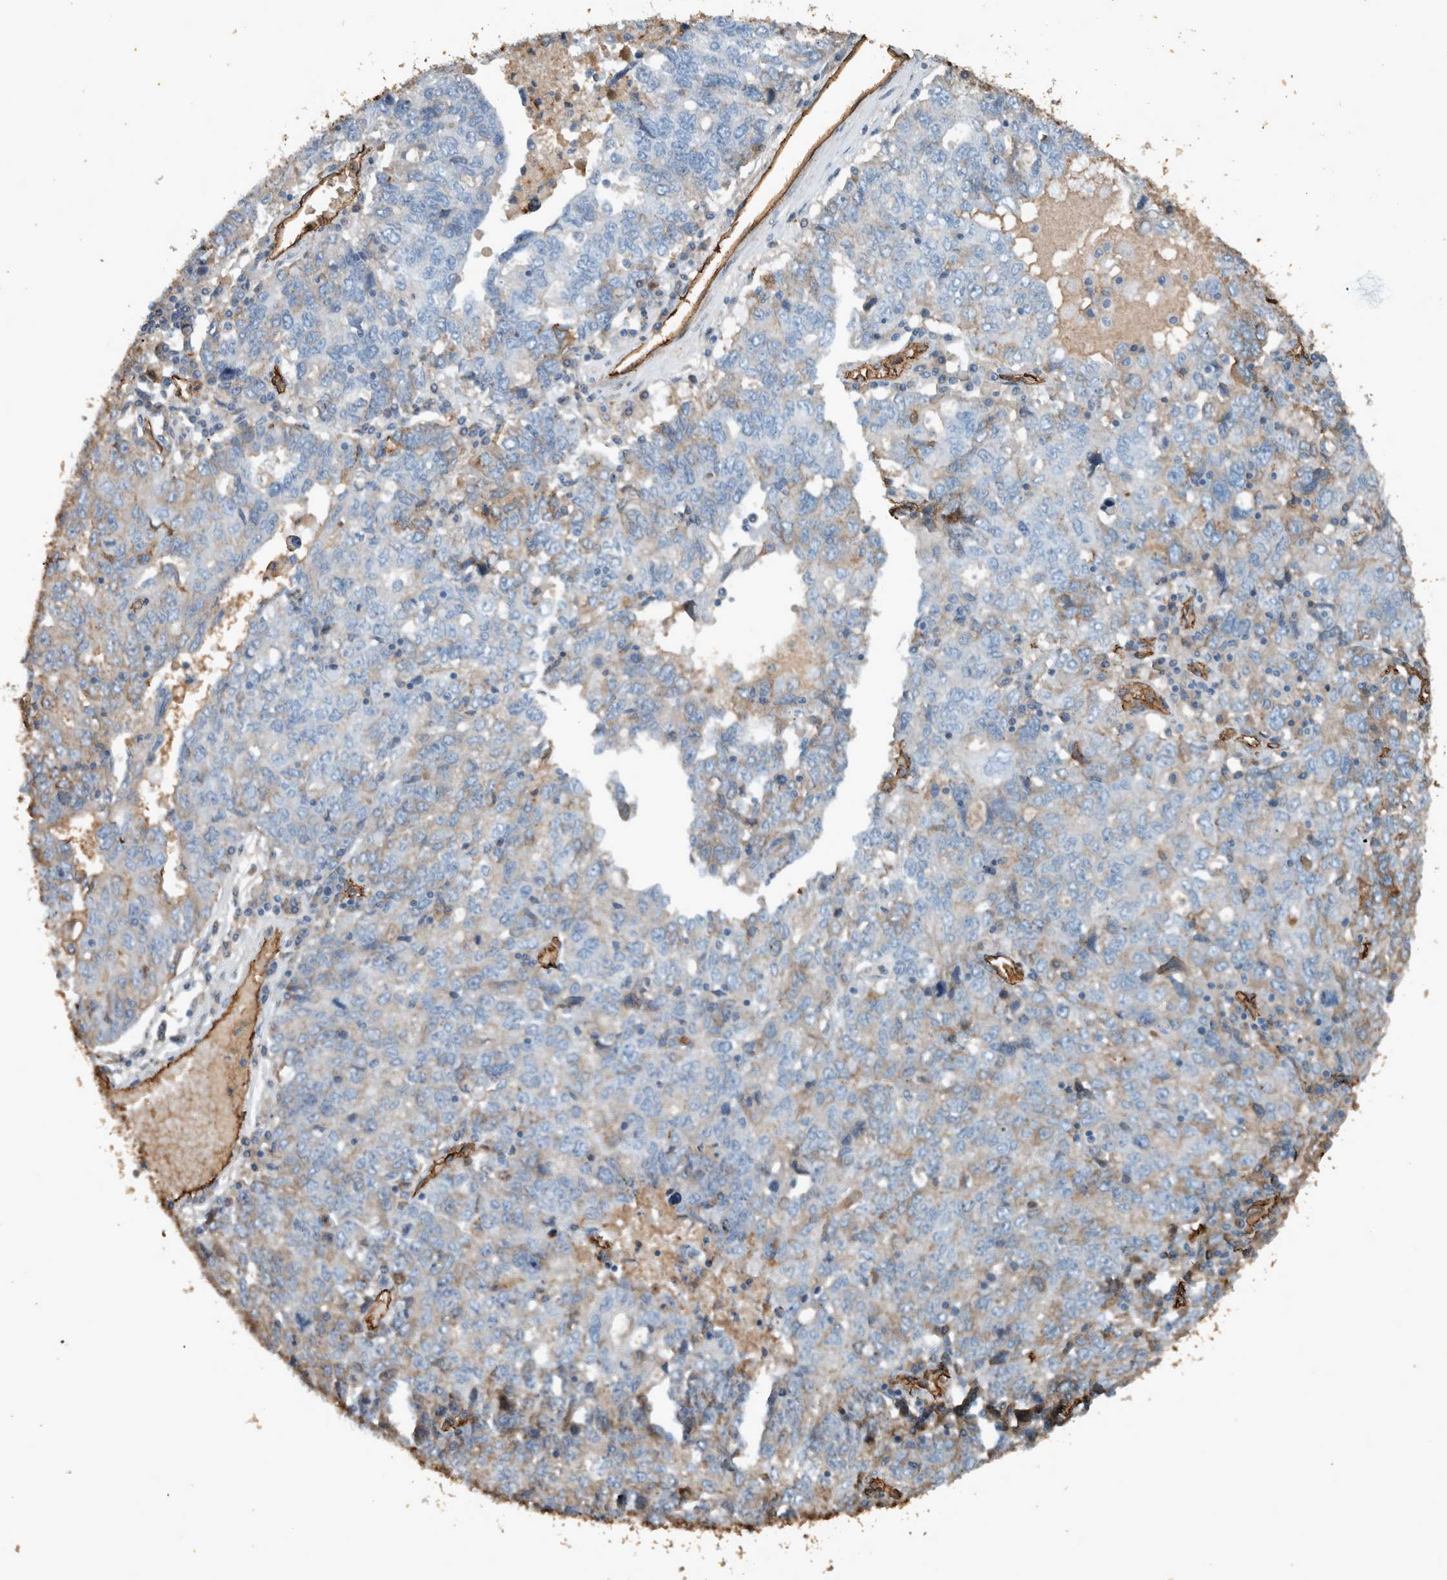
{"staining": {"intensity": "weak", "quantity": "<25%", "location": "cytoplasmic/membranous"}, "tissue": "ovarian cancer", "cell_type": "Tumor cells", "image_type": "cancer", "snomed": [{"axis": "morphology", "description": "Carcinoma, endometroid"}, {"axis": "topography", "description": "Ovary"}], "caption": "A photomicrograph of human ovarian endometroid carcinoma is negative for staining in tumor cells. Nuclei are stained in blue.", "gene": "LBP", "patient": {"sex": "female", "age": 62}}